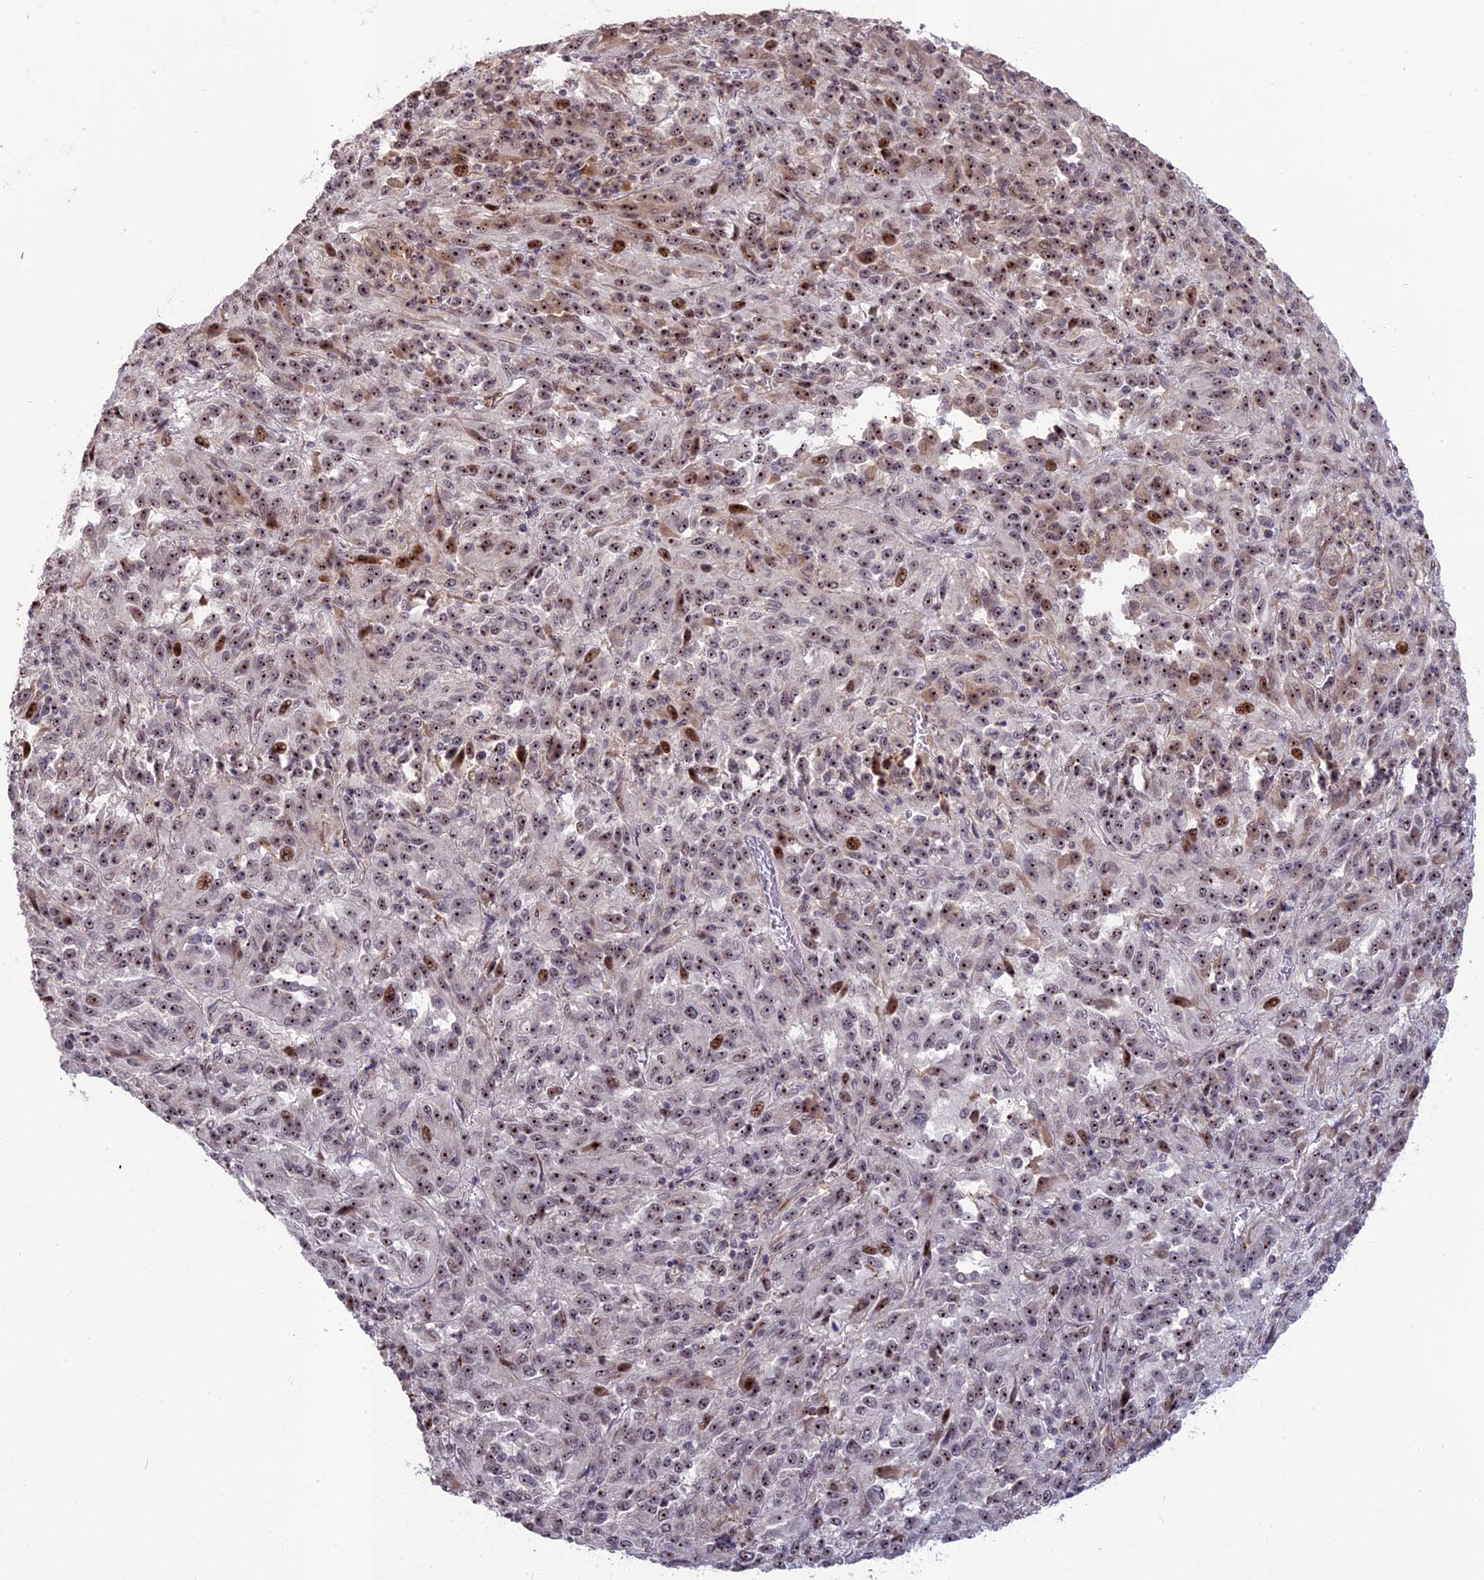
{"staining": {"intensity": "moderate", "quantity": ">75%", "location": "nuclear"}, "tissue": "melanoma", "cell_type": "Tumor cells", "image_type": "cancer", "snomed": [{"axis": "morphology", "description": "Malignant melanoma, Metastatic site"}, {"axis": "topography", "description": "Lung"}], "caption": "The photomicrograph reveals staining of malignant melanoma (metastatic site), revealing moderate nuclear protein positivity (brown color) within tumor cells.", "gene": "FAM131A", "patient": {"sex": "male", "age": 64}}